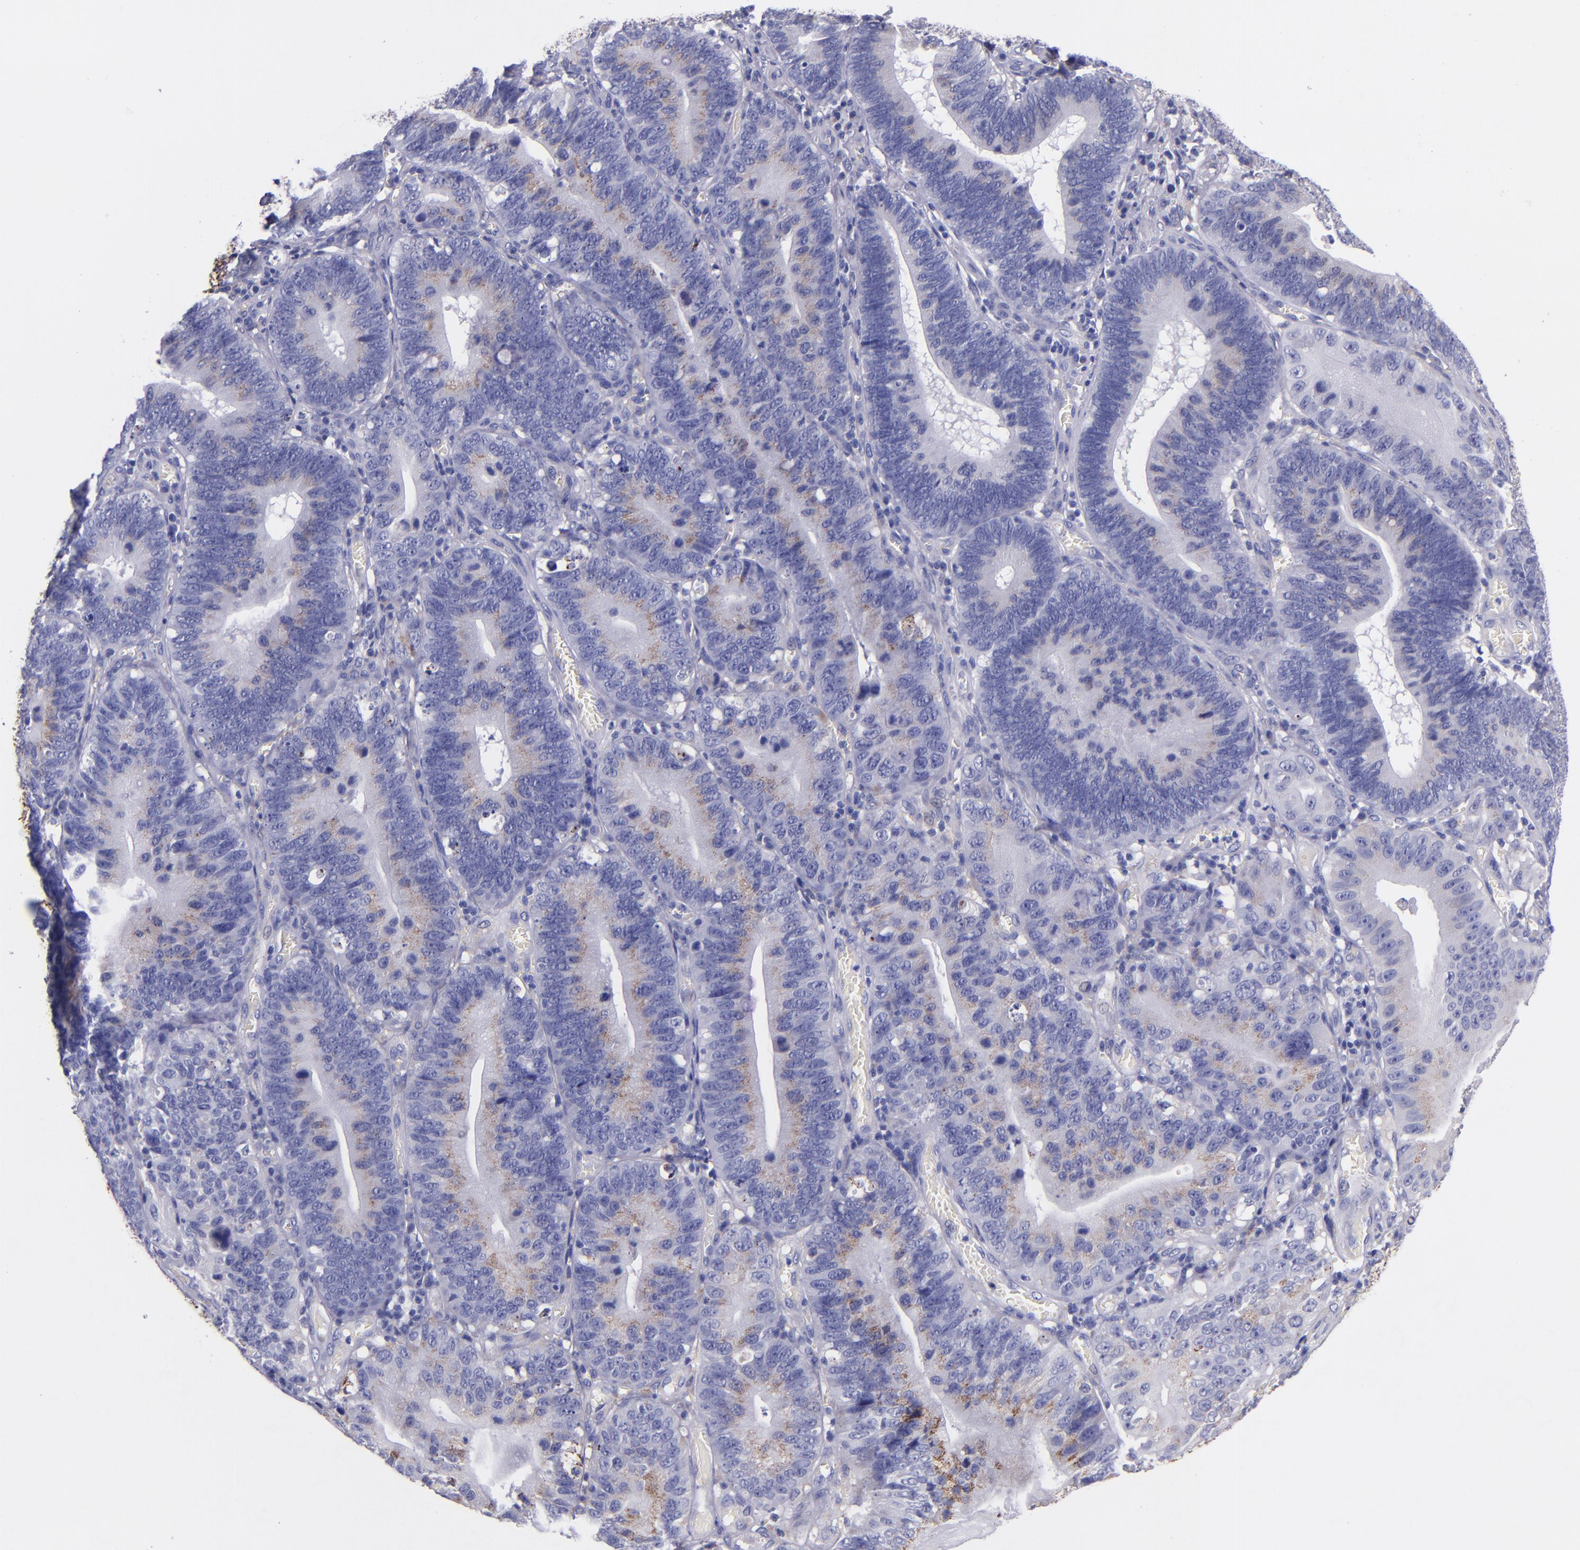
{"staining": {"intensity": "negative", "quantity": "none", "location": "none"}, "tissue": "stomach cancer", "cell_type": "Tumor cells", "image_type": "cancer", "snomed": [{"axis": "morphology", "description": "Adenocarcinoma, NOS"}, {"axis": "topography", "description": "Stomach"}, {"axis": "topography", "description": "Gastric cardia"}], "caption": "Immunohistochemical staining of human stomach cancer (adenocarcinoma) displays no significant staining in tumor cells.", "gene": "IVL", "patient": {"sex": "male", "age": 59}}